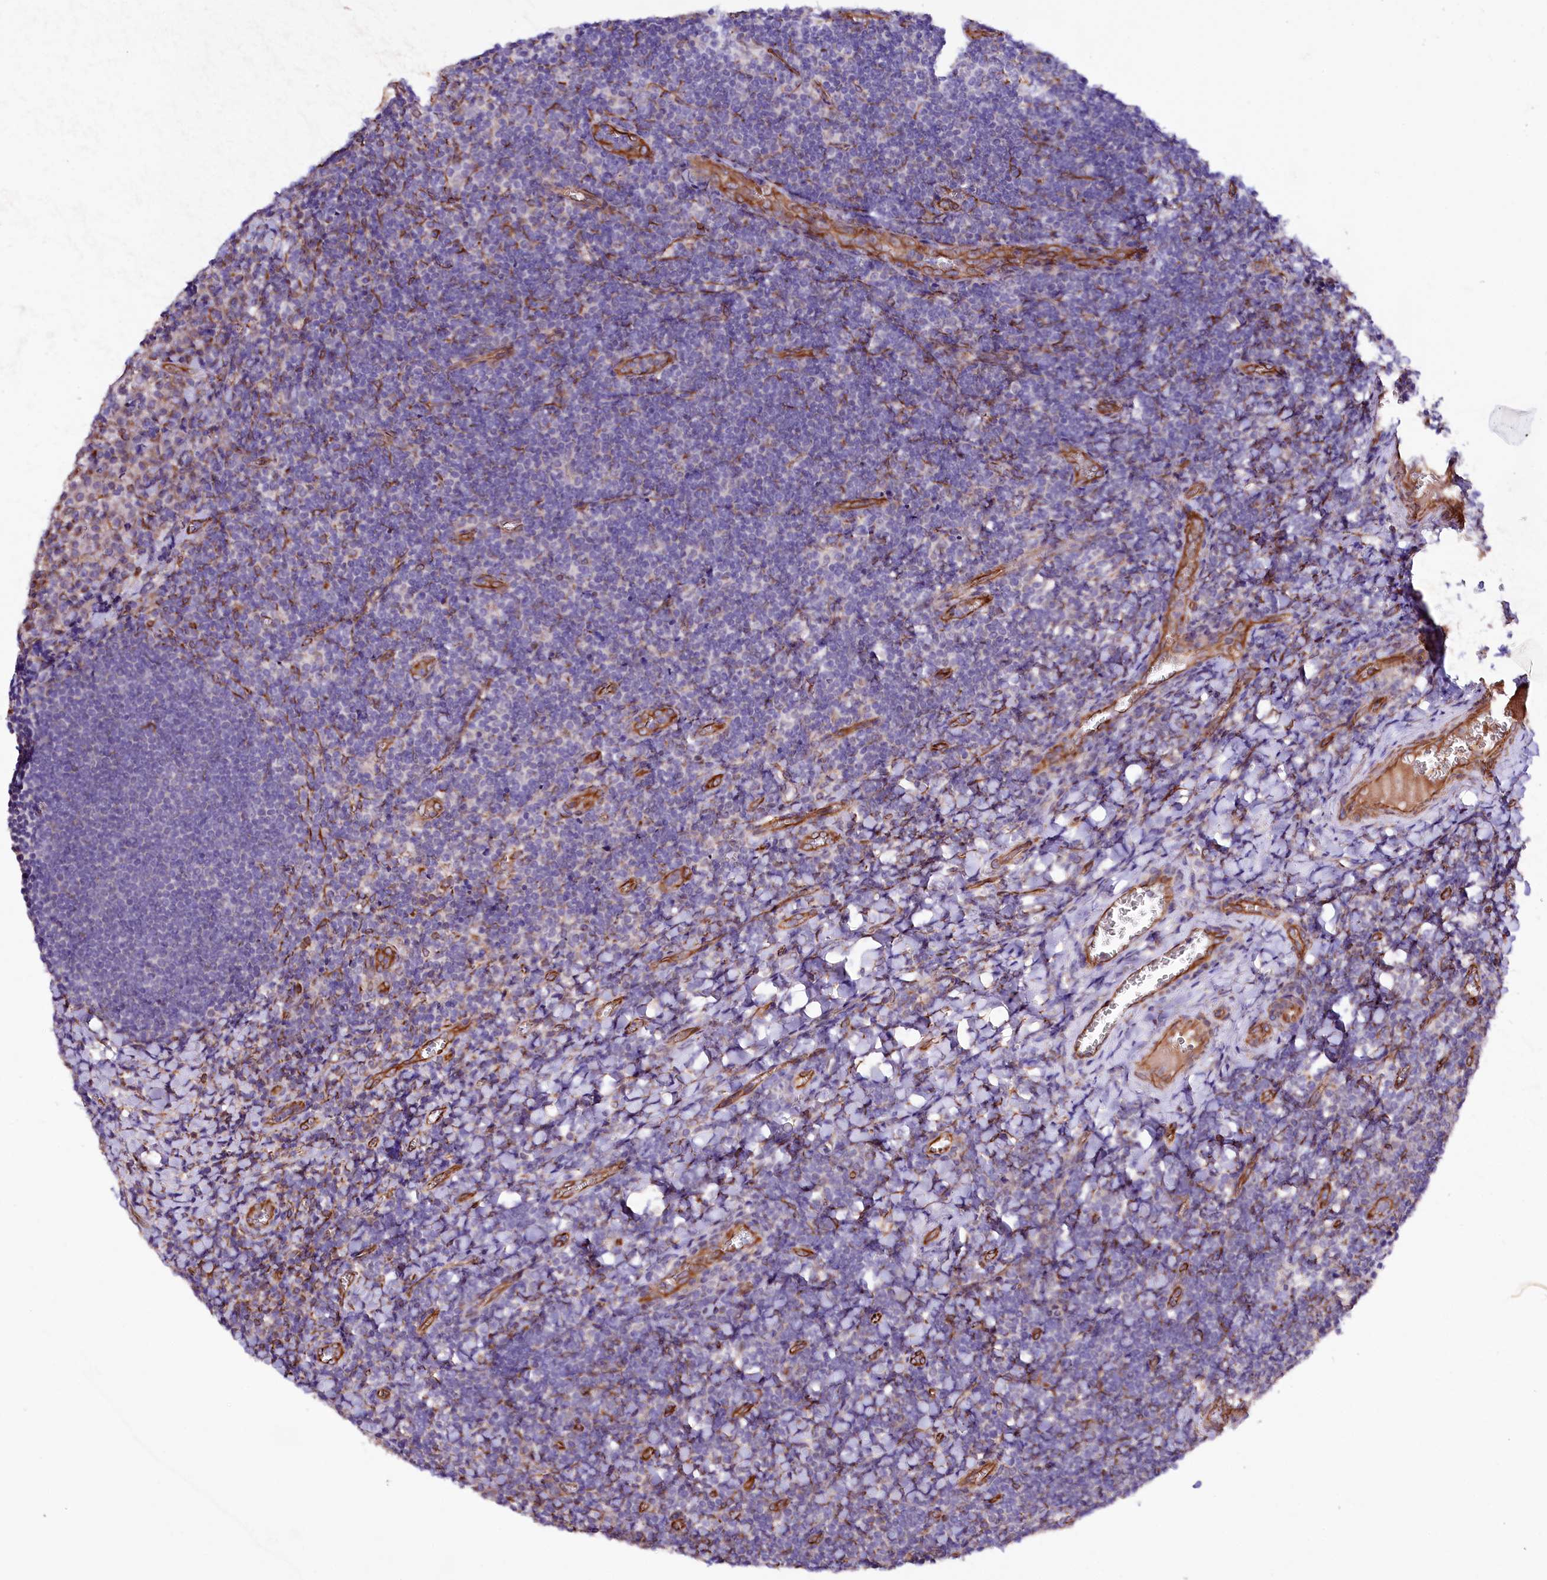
{"staining": {"intensity": "negative", "quantity": "none", "location": "none"}, "tissue": "tonsil", "cell_type": "Germinal center cells", "image_type": "normal", "snomed": [{"axis": "morphology", "description": "Normal tissue, NOS"}, {"axis": "topography", "description": "Tonsil"}], "caption": "Germinal center cells are negative for brown protein staining in unremarkable tonsil. (Stains: DAB immunohistochemistry with hematoxylin counter stain, Microscopy: brightfield microscopy at high magnification).", "gene": "TTC12", "patient": {"sex": "male", "age": 27}}